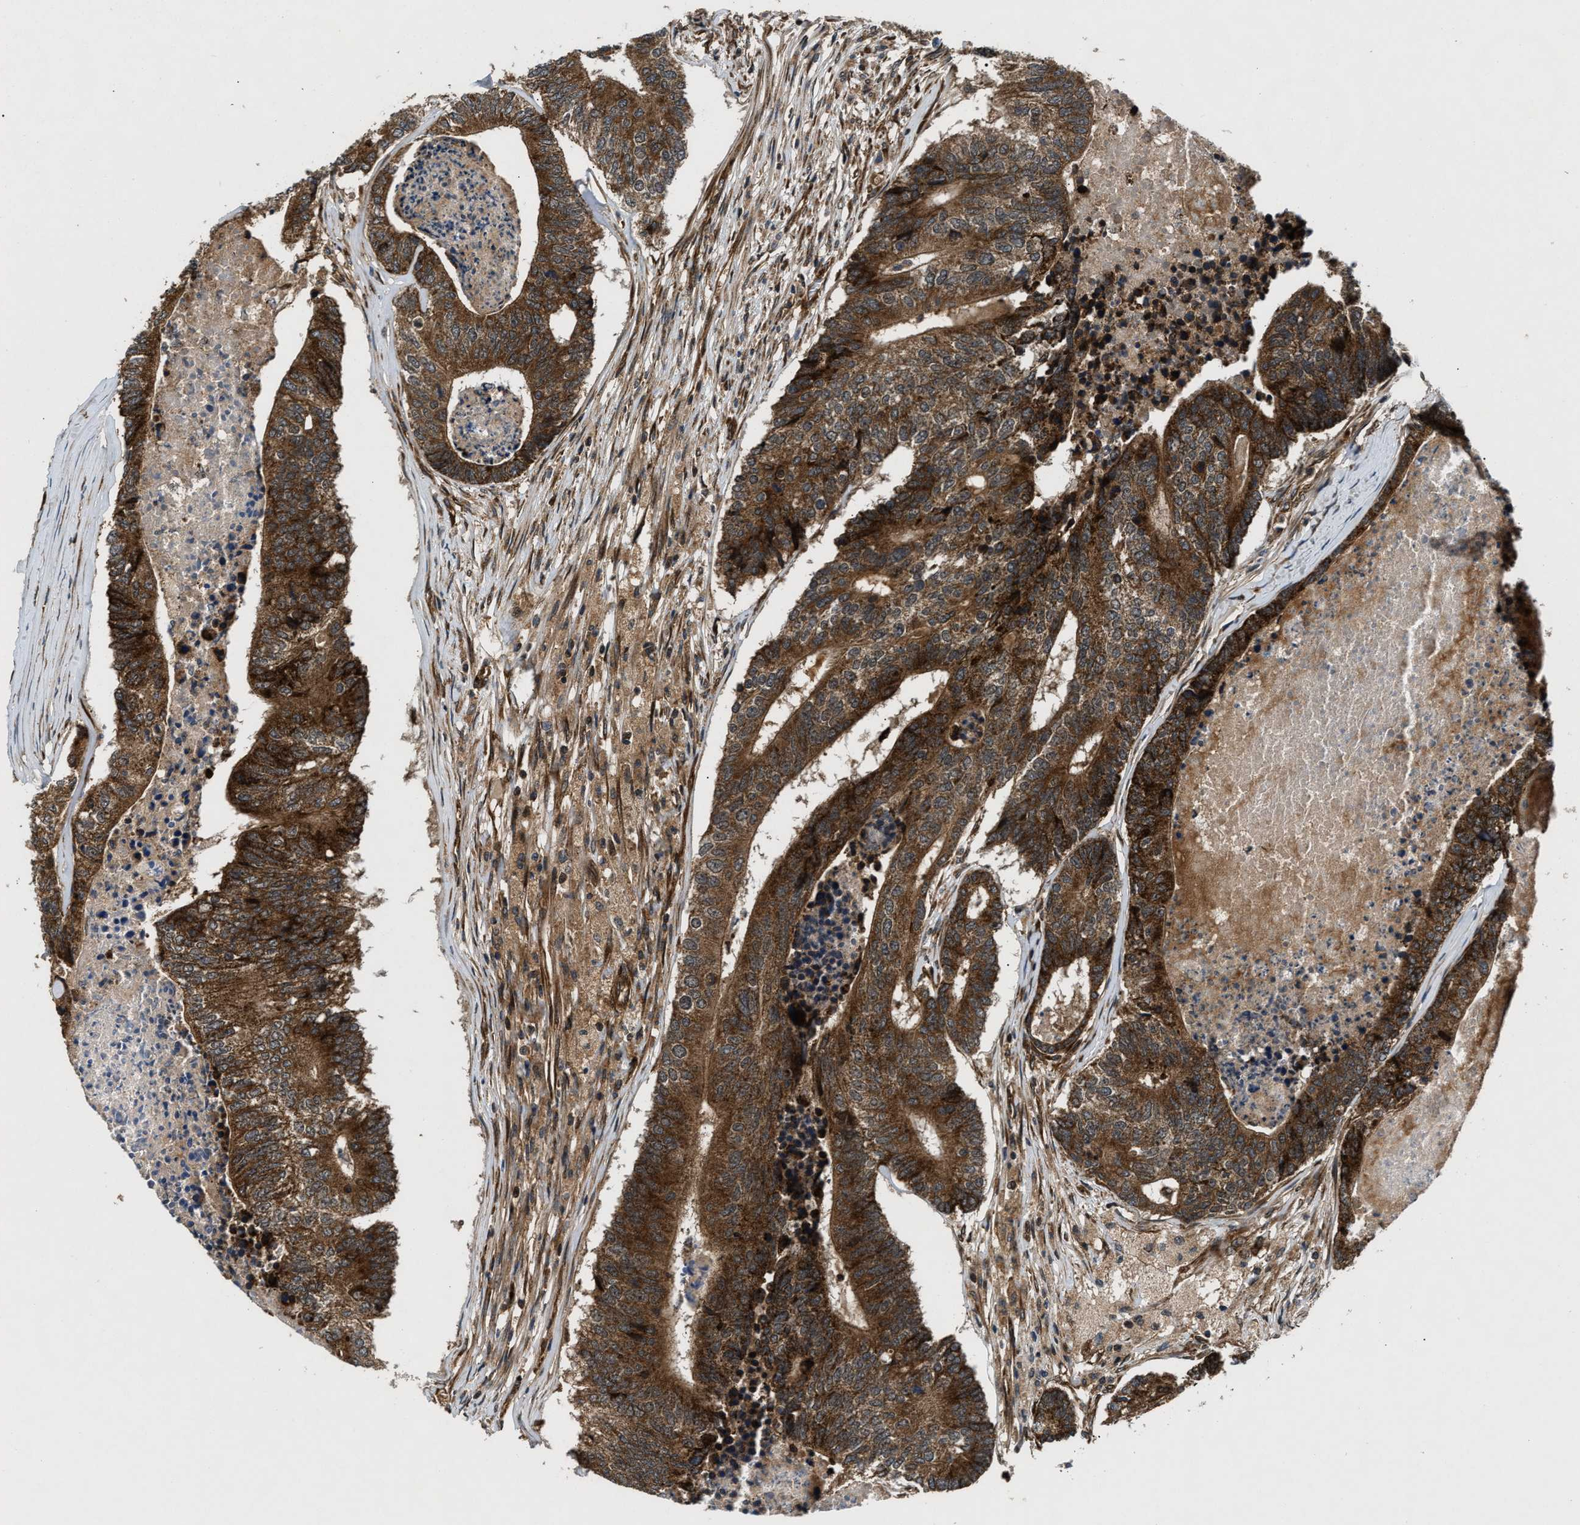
{"staining": {"intensity": "strong", "quantity": ">75%", "location": "cytoplasmic/membranous"}, "tissue": "colorectal cancer", "cell_type": "Tumor cells", "image_type": "cancer", "snomed": [{"axis": "morphology", "description": "Adenocarcinoma, NOS"}, {"axis": "topography", "description": "Colon"}], "caption": "Approximately >75% of tumor cells in human colorectal adenocarcinoma display strong cytoplasmic/membranous protein staining as visualized by brown immunohistochemical staining.", "gene": "PNPLA8", "patient": {"sex": "female", "age": 67}}